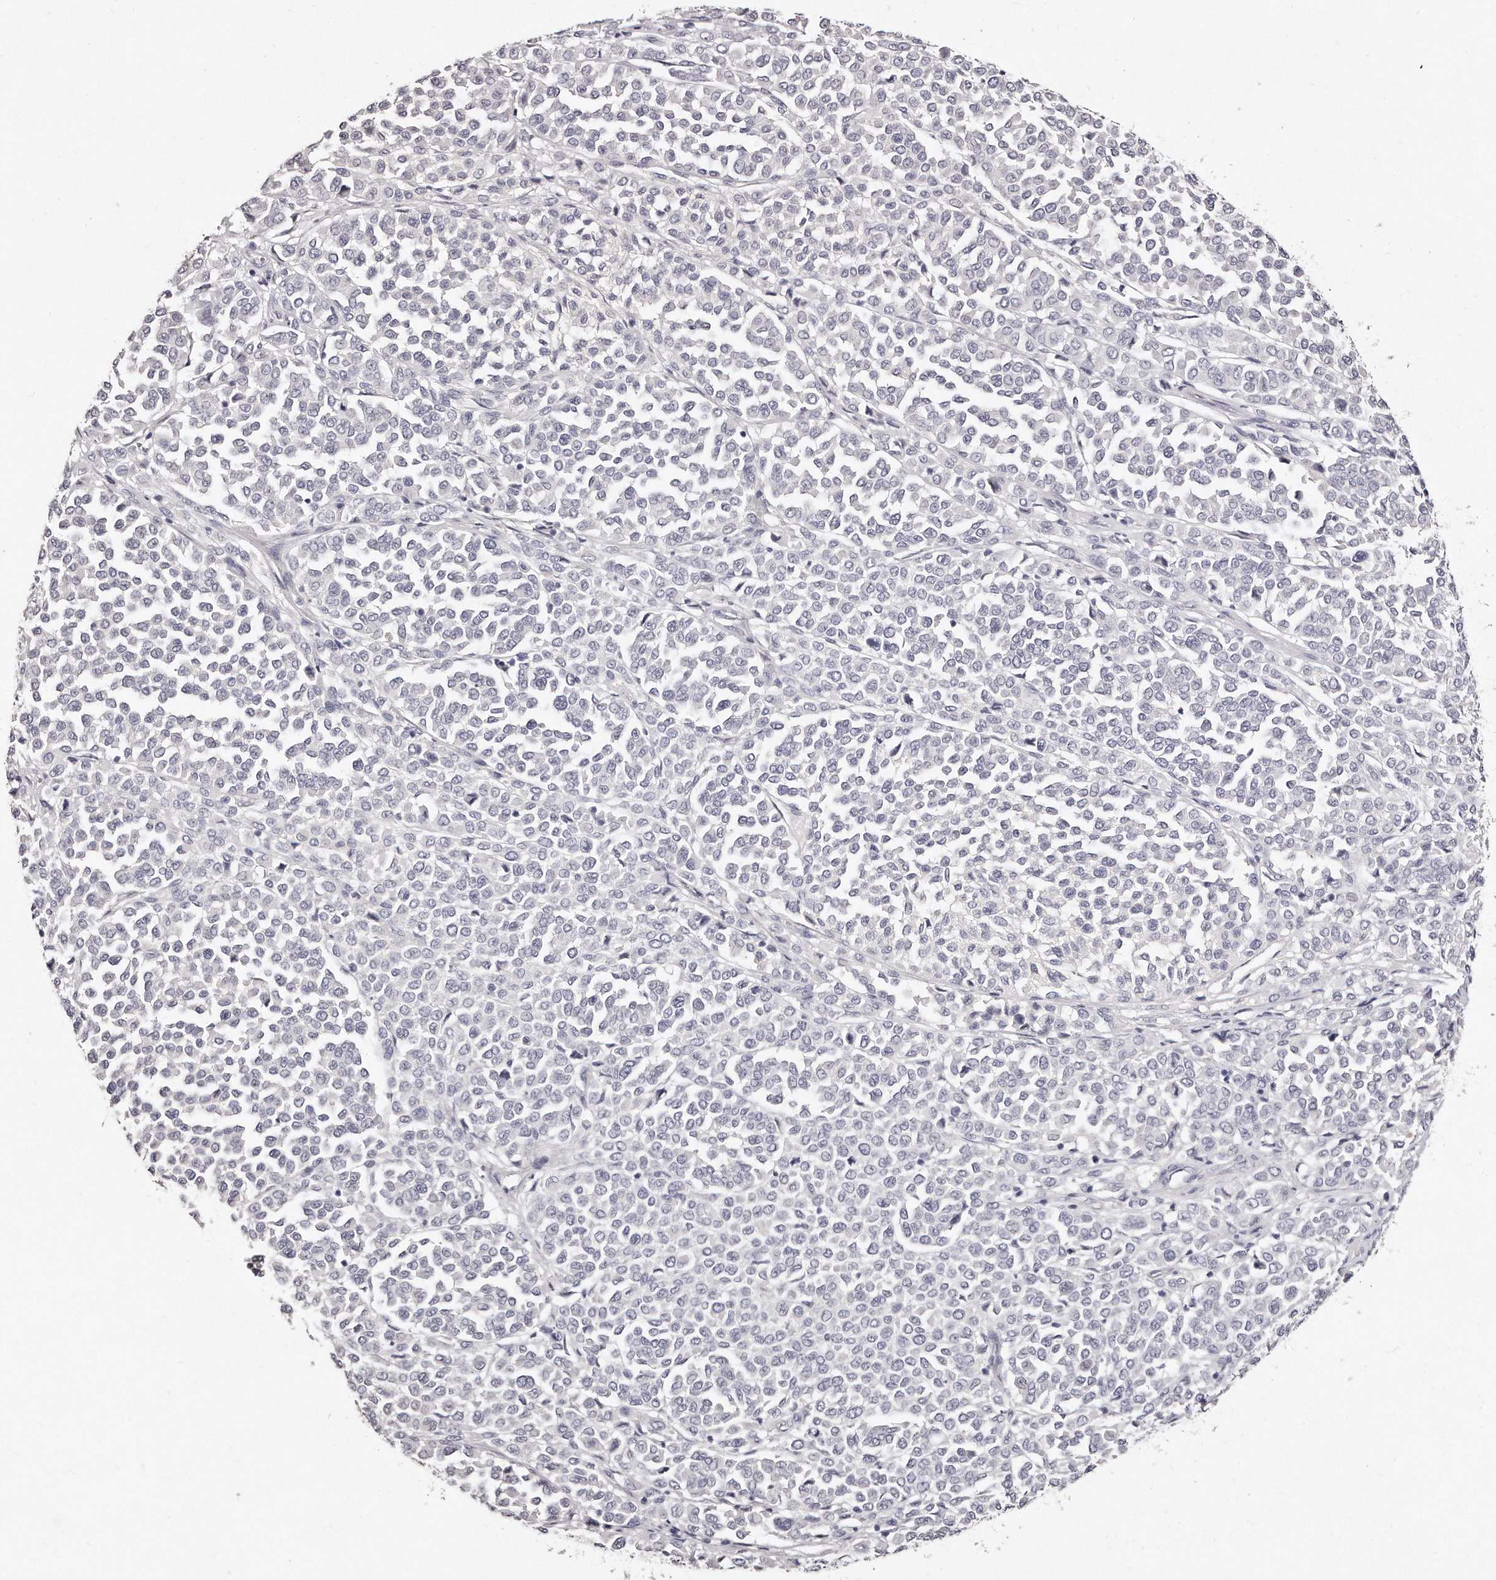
{"staining": {"intensity": "negative", "quantity": "none", "location": "none"}, "tissue": "melanoma", "cell_type": "Tumor cells", "image_type": "cancer", "snomed": [{"axis": "morphology", "description": "Malignant melanoma, Metastatic site"}, {"axis": "topography", "description": "Pancreas"}], "caption": "Human melanoma stained for a protein using immunohistochemistry (IHC) shows no expression in tumor cells.", "gene": "GDA", "patient": {"sex": "female", "age": 30}}